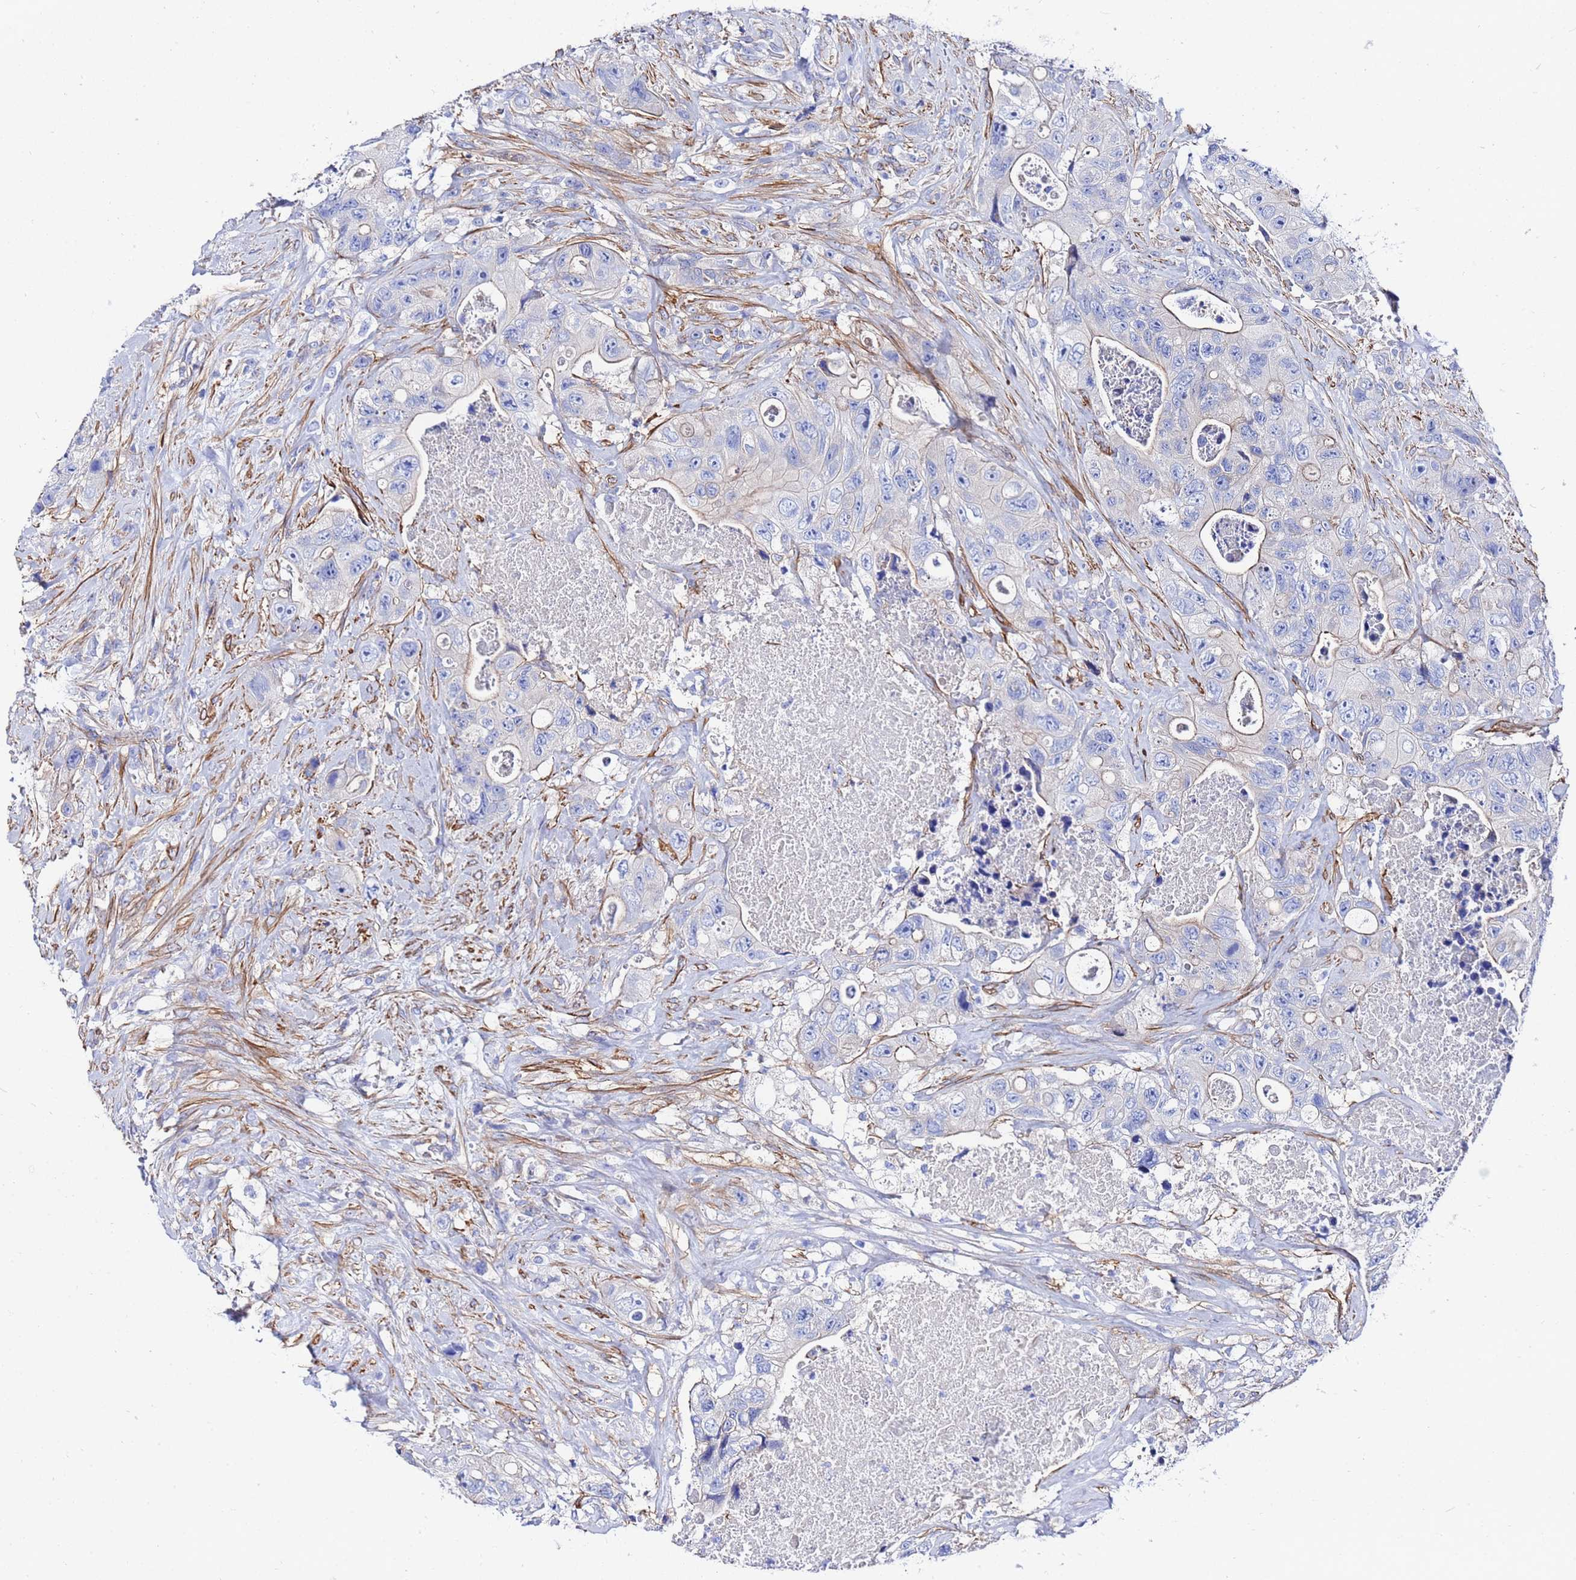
{"staining": {"intensity": "weak", "quantity": "25%-75%", "location": "cytoplasmic/membranous"}, "tissue": "colorectal cancer", "cell_type": "Tumor cells", "image_type": "cancer", "snomed": [{"axis": "morphology", "description": "Adenocarcinoma, NOS"}, {"axis": "topography", "description": "Colon"}], "caption": "Human colorectal adenocarcinoma stained with a brown dye reveals weak cytoplasmic/membranous positive expression in approximately 25%-75% of tumor cells.", "gene": "RAB39B", "patient": {"sex": "female", "age": 46}}